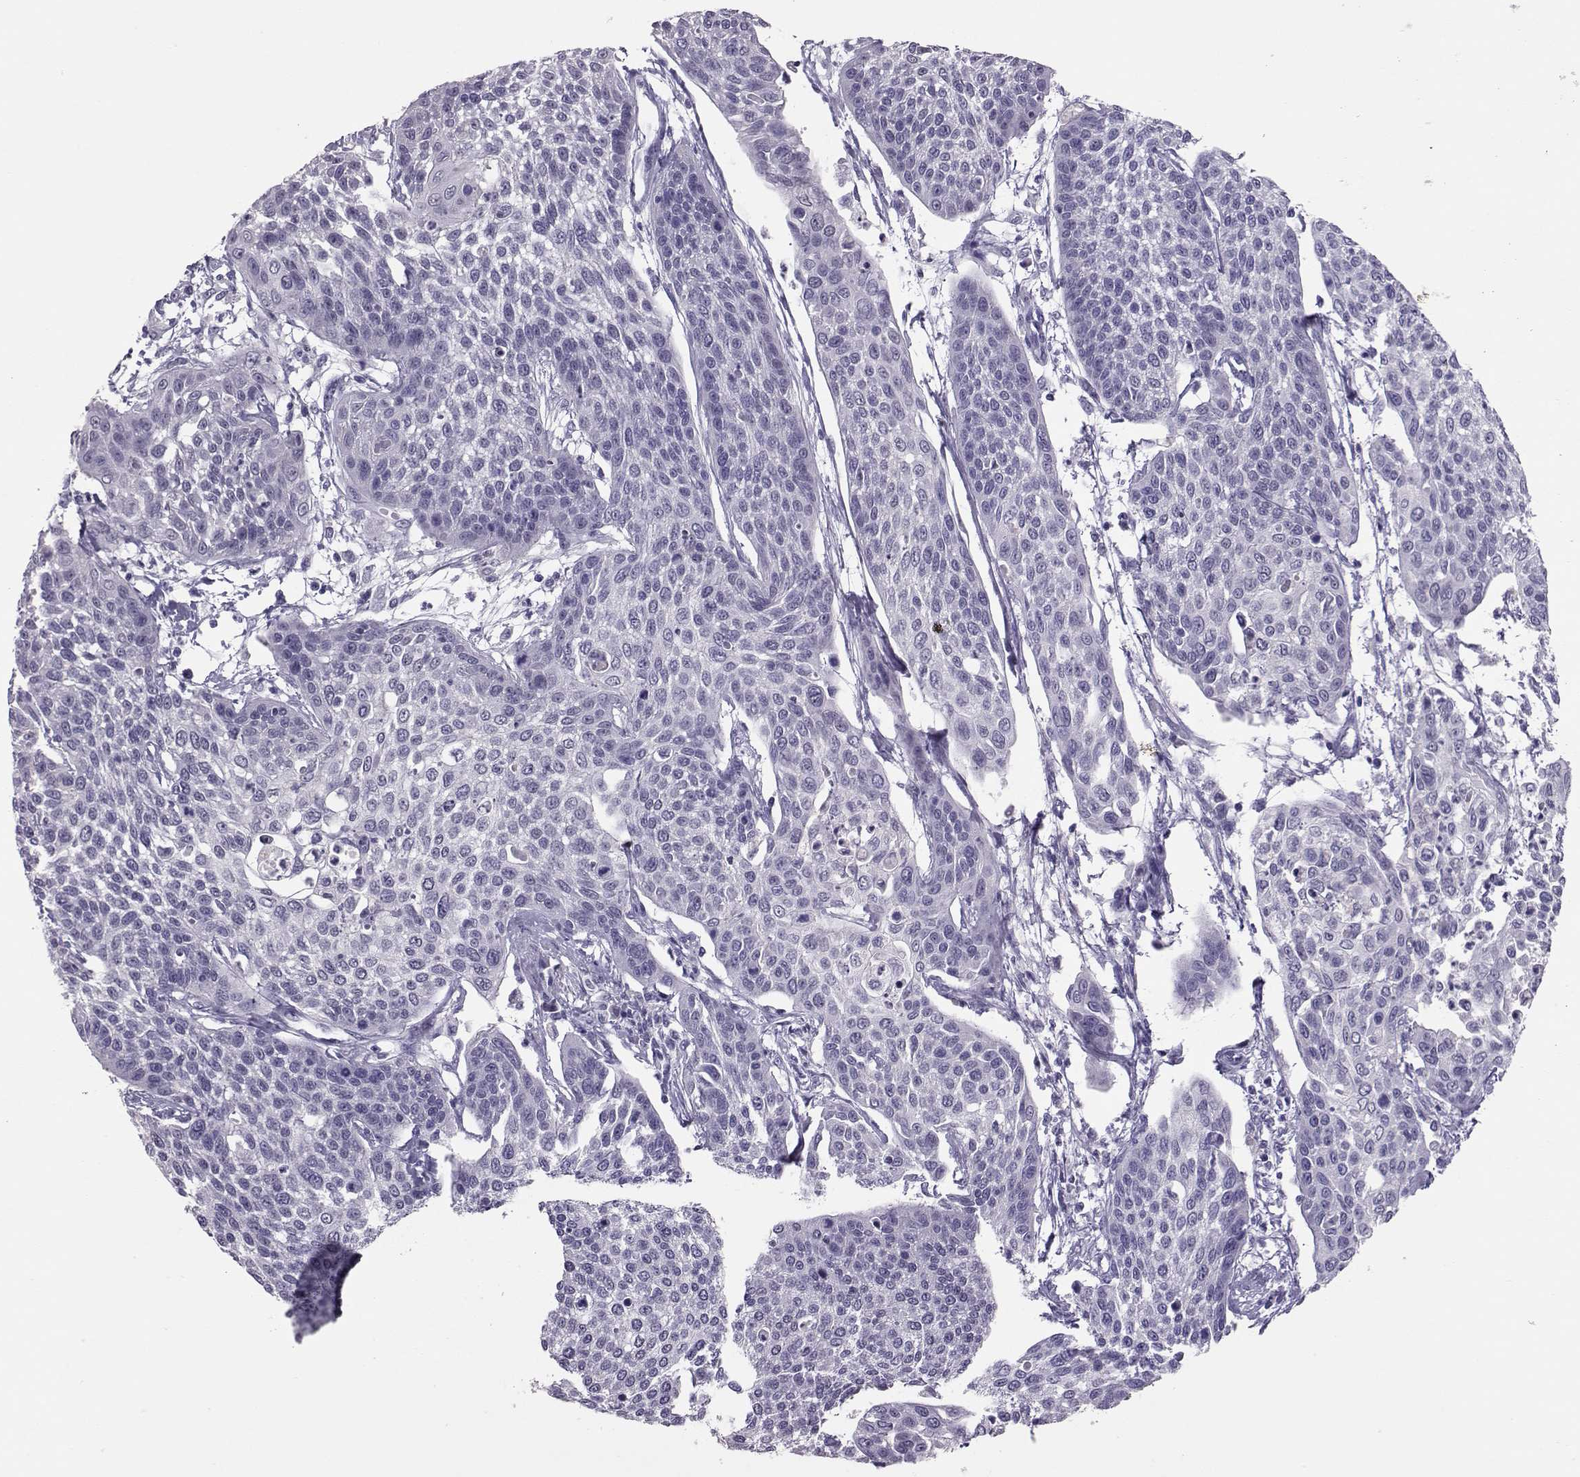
{"staining": {"intensity": "negative", "quantity": "none", "location": "none"}, "tissue": "cervical cancer", "cell_type": "Tumor cells", "image_type": "cancer", "snomed": [{"axis": "morphology", "description": "Squamous cell carcinoma, NOS"}, {"axis": "topography", "description": "Cervix"}], "caption": "DAB (3,3'-diaminobenzidine) immunohistochemical staining of human cervical cancer shows no significant positivity in tumor cells. Nuclei are stained in blue.", "gene": "DNAAF1", "patient": {"sex": "female", "age": 34}}